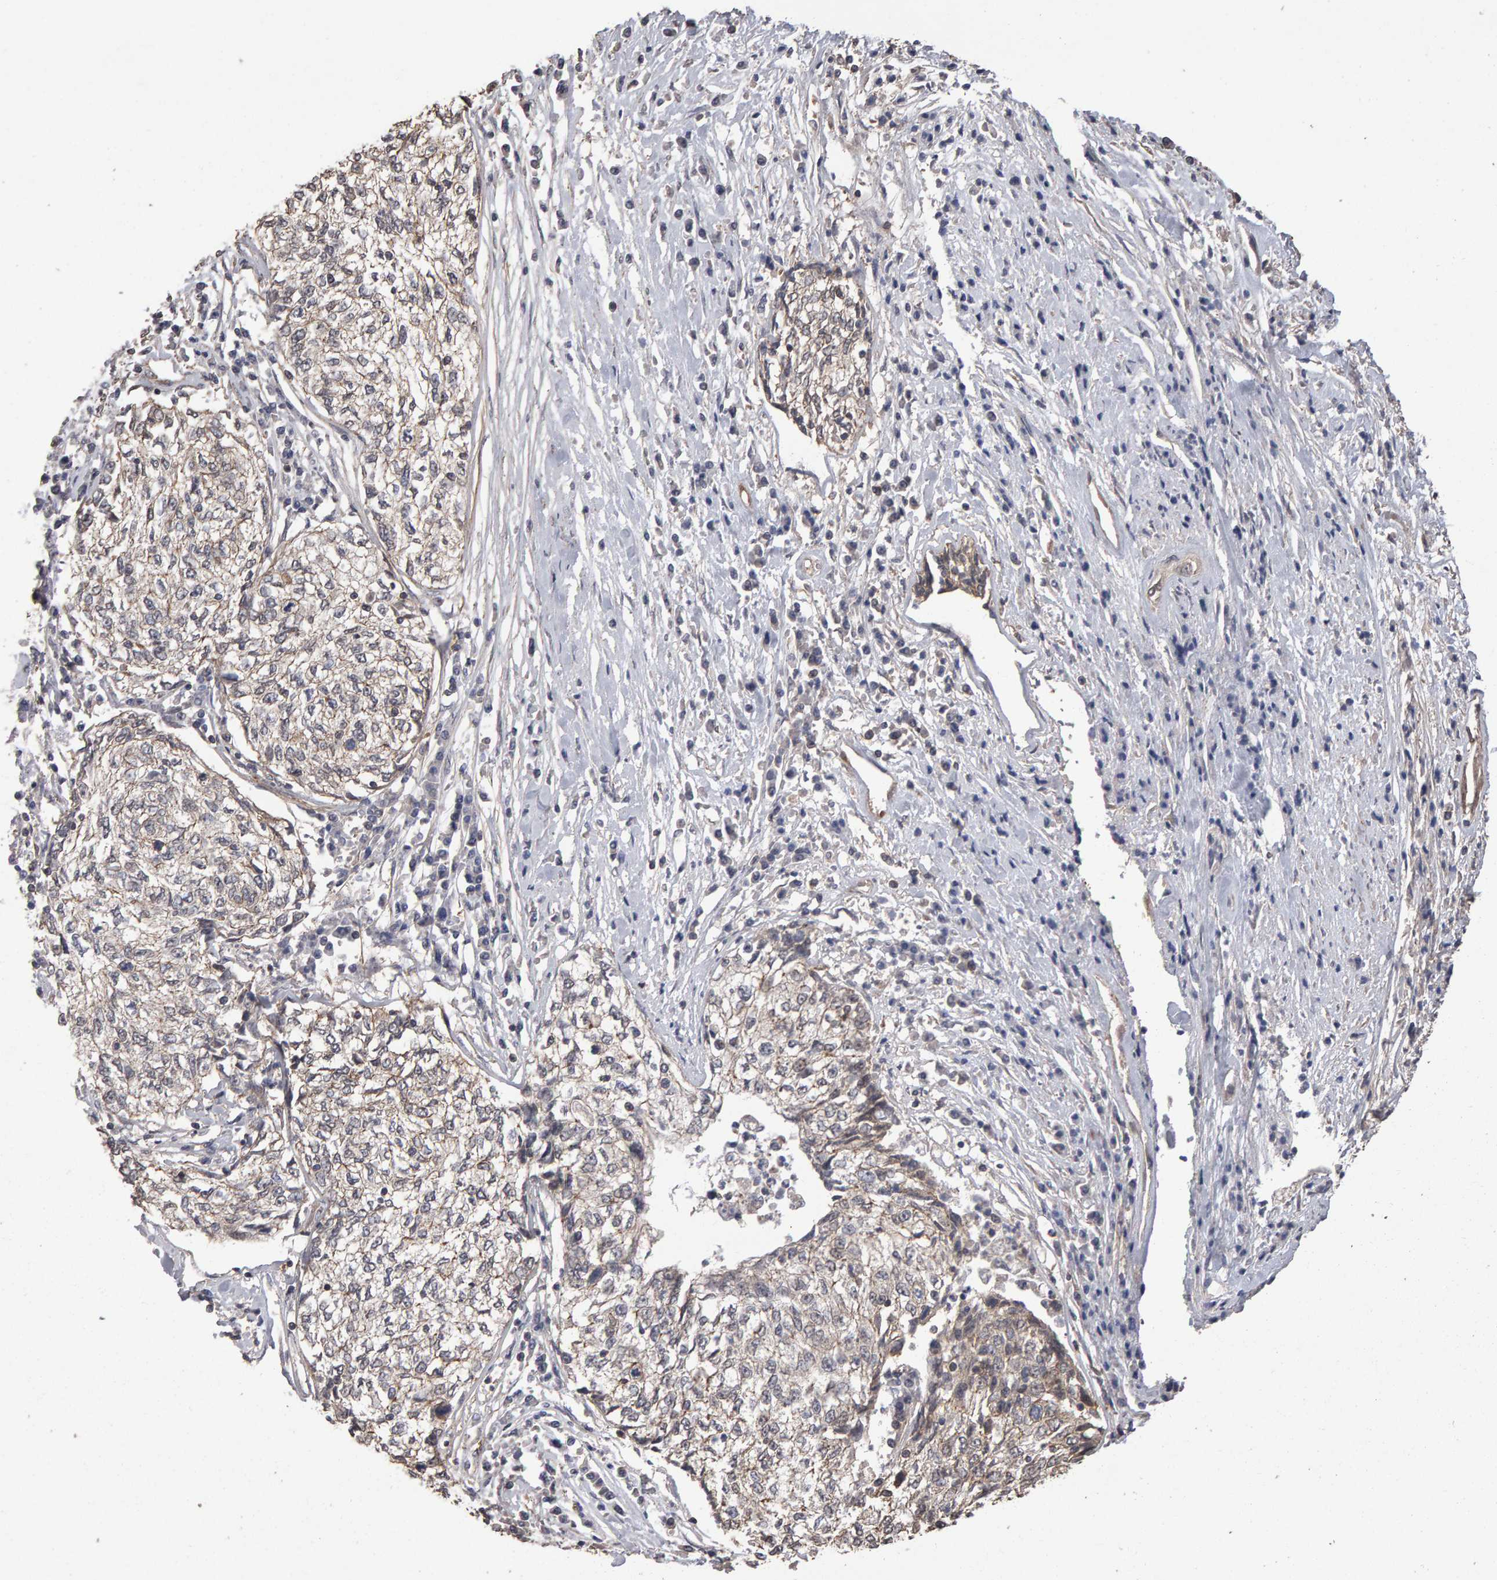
{"staining": {"intensity": "weak", "quantity": "25%-75%", "location": "cytoplasmic/membranous"}, "tissue": "cervical cancer", "cell_type": "Tumor cells", "image_type": "cancer", "snomed": [{"axis": "morphology", "description": "Squamous cell carcinoma, NOS"}, {"axis": "topography", "description": "Cervix"}], "caption": "Cervical cancer tissue reveals weak cytoplasmic/membranous positivity in about 25%-75% of tumor cells", "gene": "SCRIB", "patient": {"sex": "female", "age": 57}}